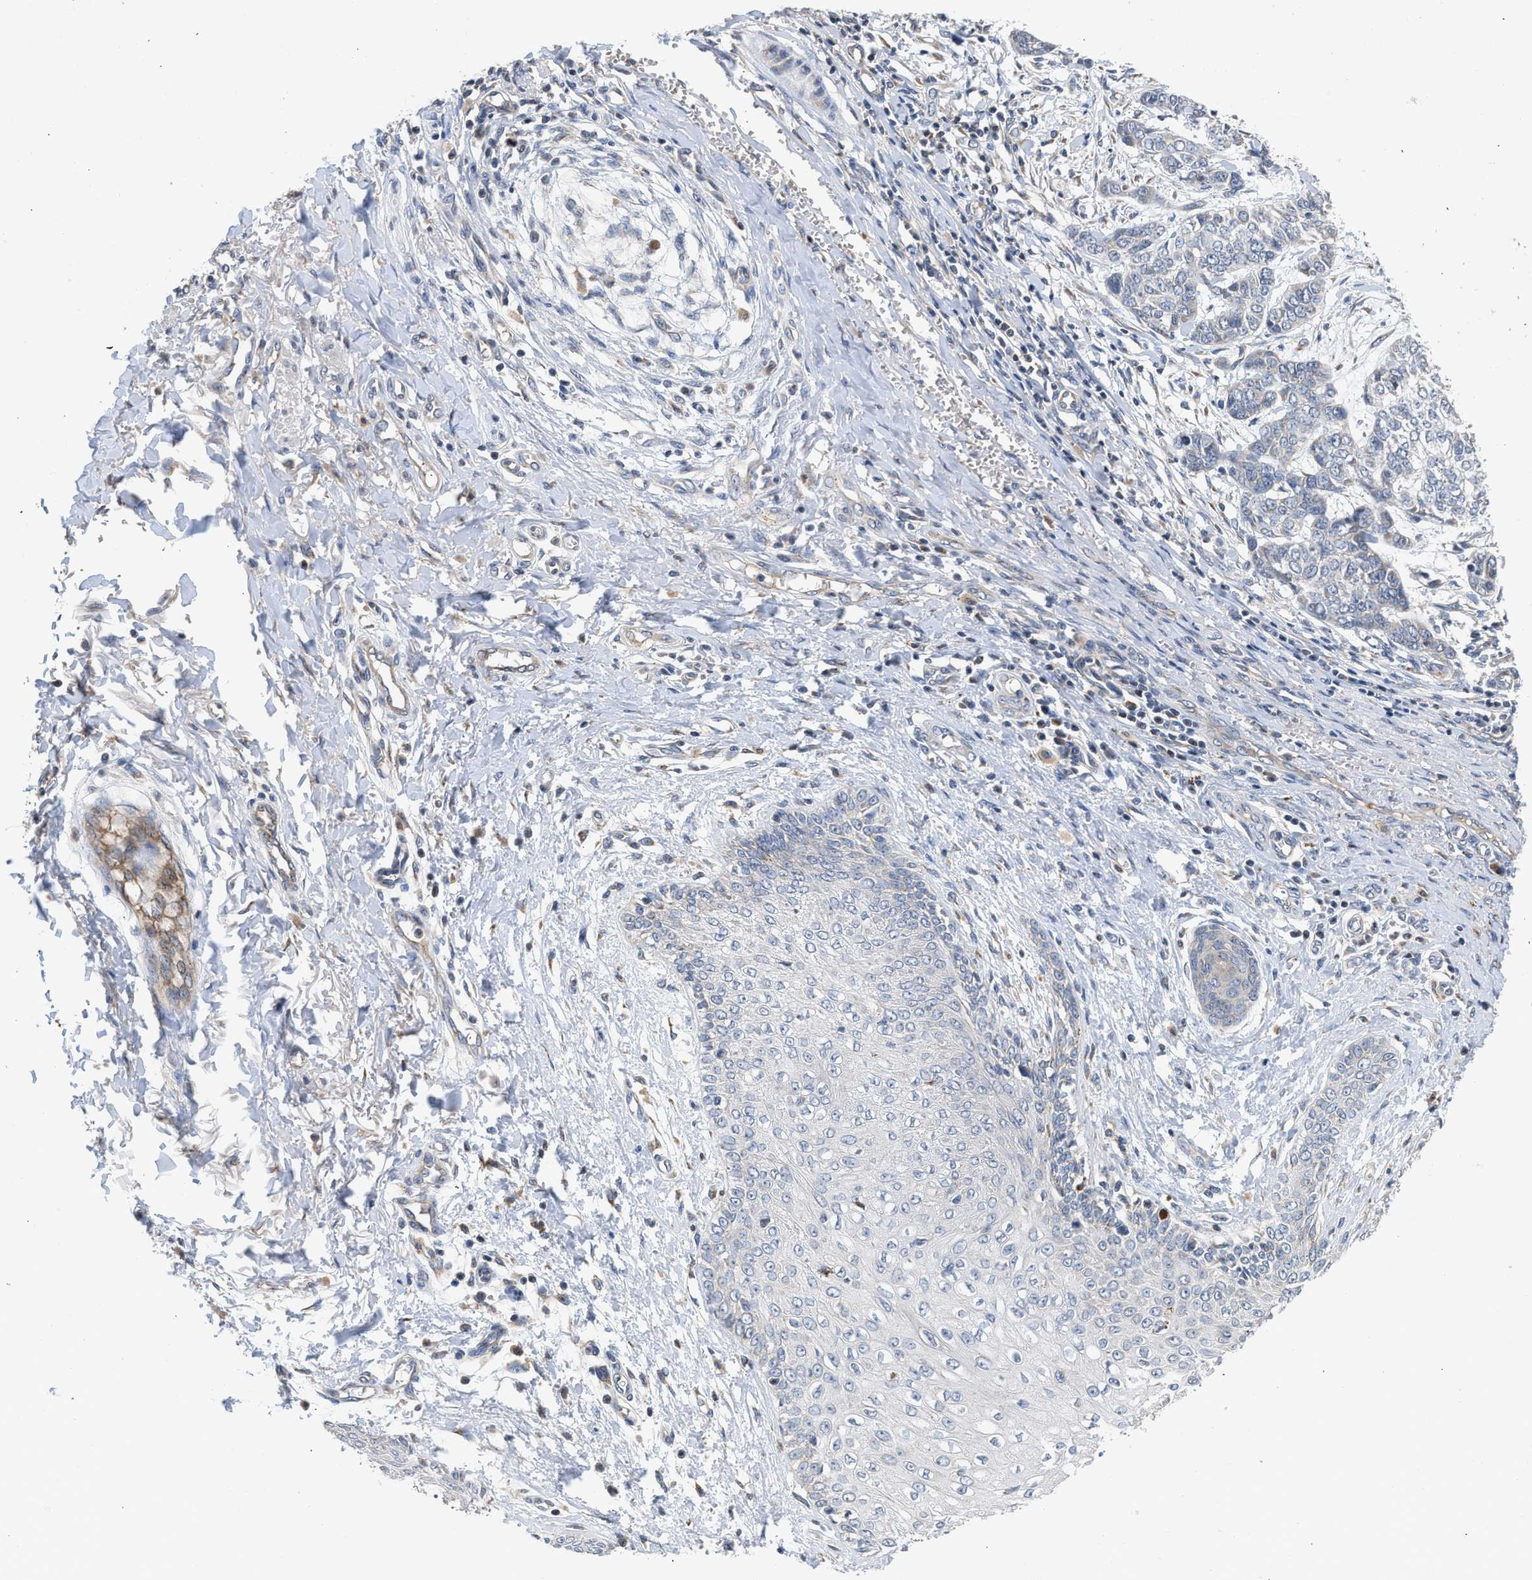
{"staining": {"intensity": "negative", "quantity": "none", "location": "none"}, "tissue": "skin cancer", "cell_type": "Tumor cells", "image_type": "cancer", "snomed": [{"axis": "morphology", "description": "Basal cell carcinoma"}, {"axis": "topography", "description": "Skin"}], "caption": "Tumor cells show no significant expression in skin cancer. (Brightfield microscopy of DAB (3,3'-diaminobenzidine) IHC at high magnification).", "gene": "PIM1", "patient": {"sex": "female", "age": 64}}